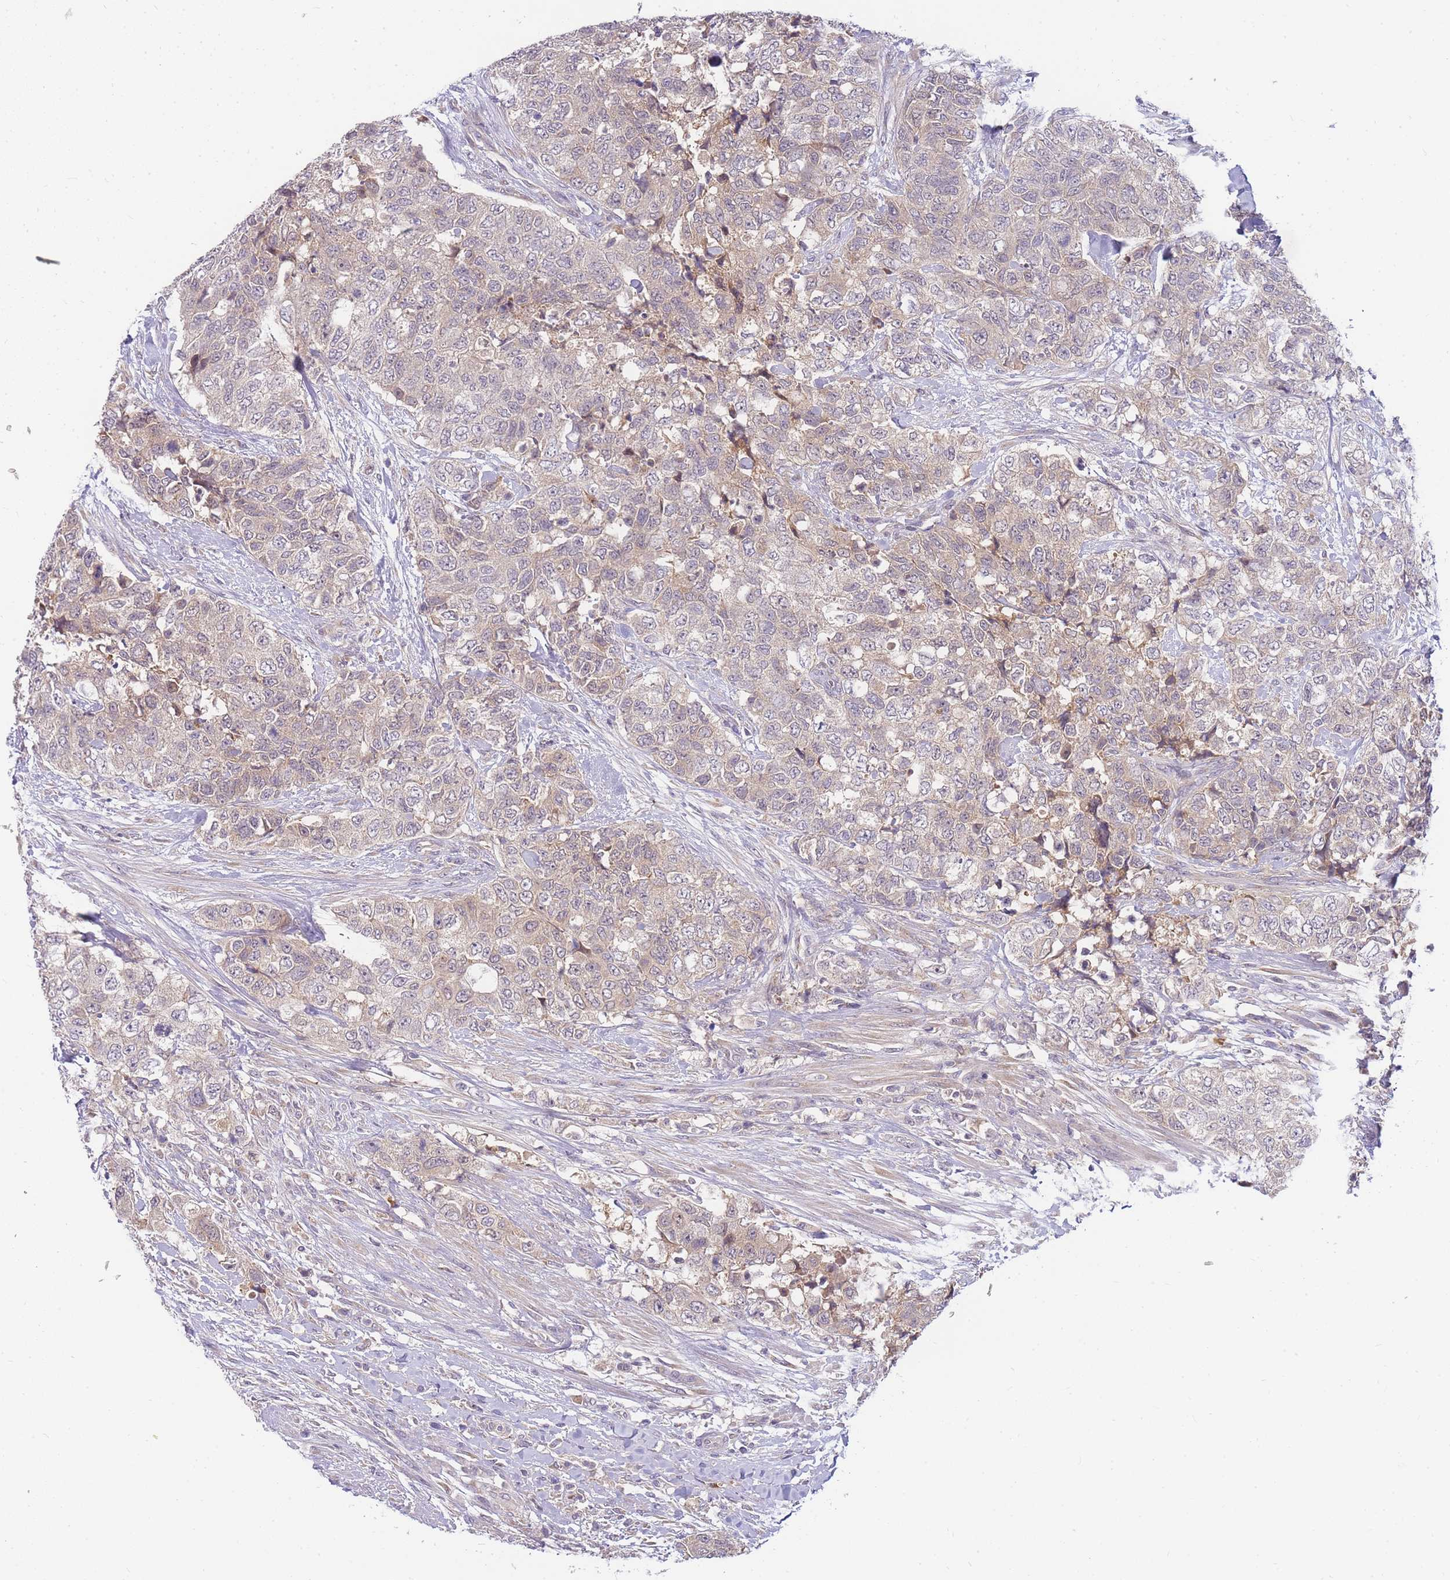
{"staining": {"intensity": "weak", "quantity": "25%-75%", "location": "cytoplasmic/membranous"}, "tissue": "urothelial cancer", "cell_type": "Tumor cells", "image_type": "cancer", "snomed": [{"axis": "morphology", "description": "Urothelial carcinoma, High grade"}, {"axis": "topography", "description": "Urinary bladder"}], "caption": "High-power microscopy captured an immunohistochemistry photomicrograph of urothelial carcinoma (high-grade), revealing weak cytoplasmic/membranous positivity in approximately 25%-75% of tumor cells.", "gene": "ZNF577", "patient": {"sex": "female", "age": 78}}